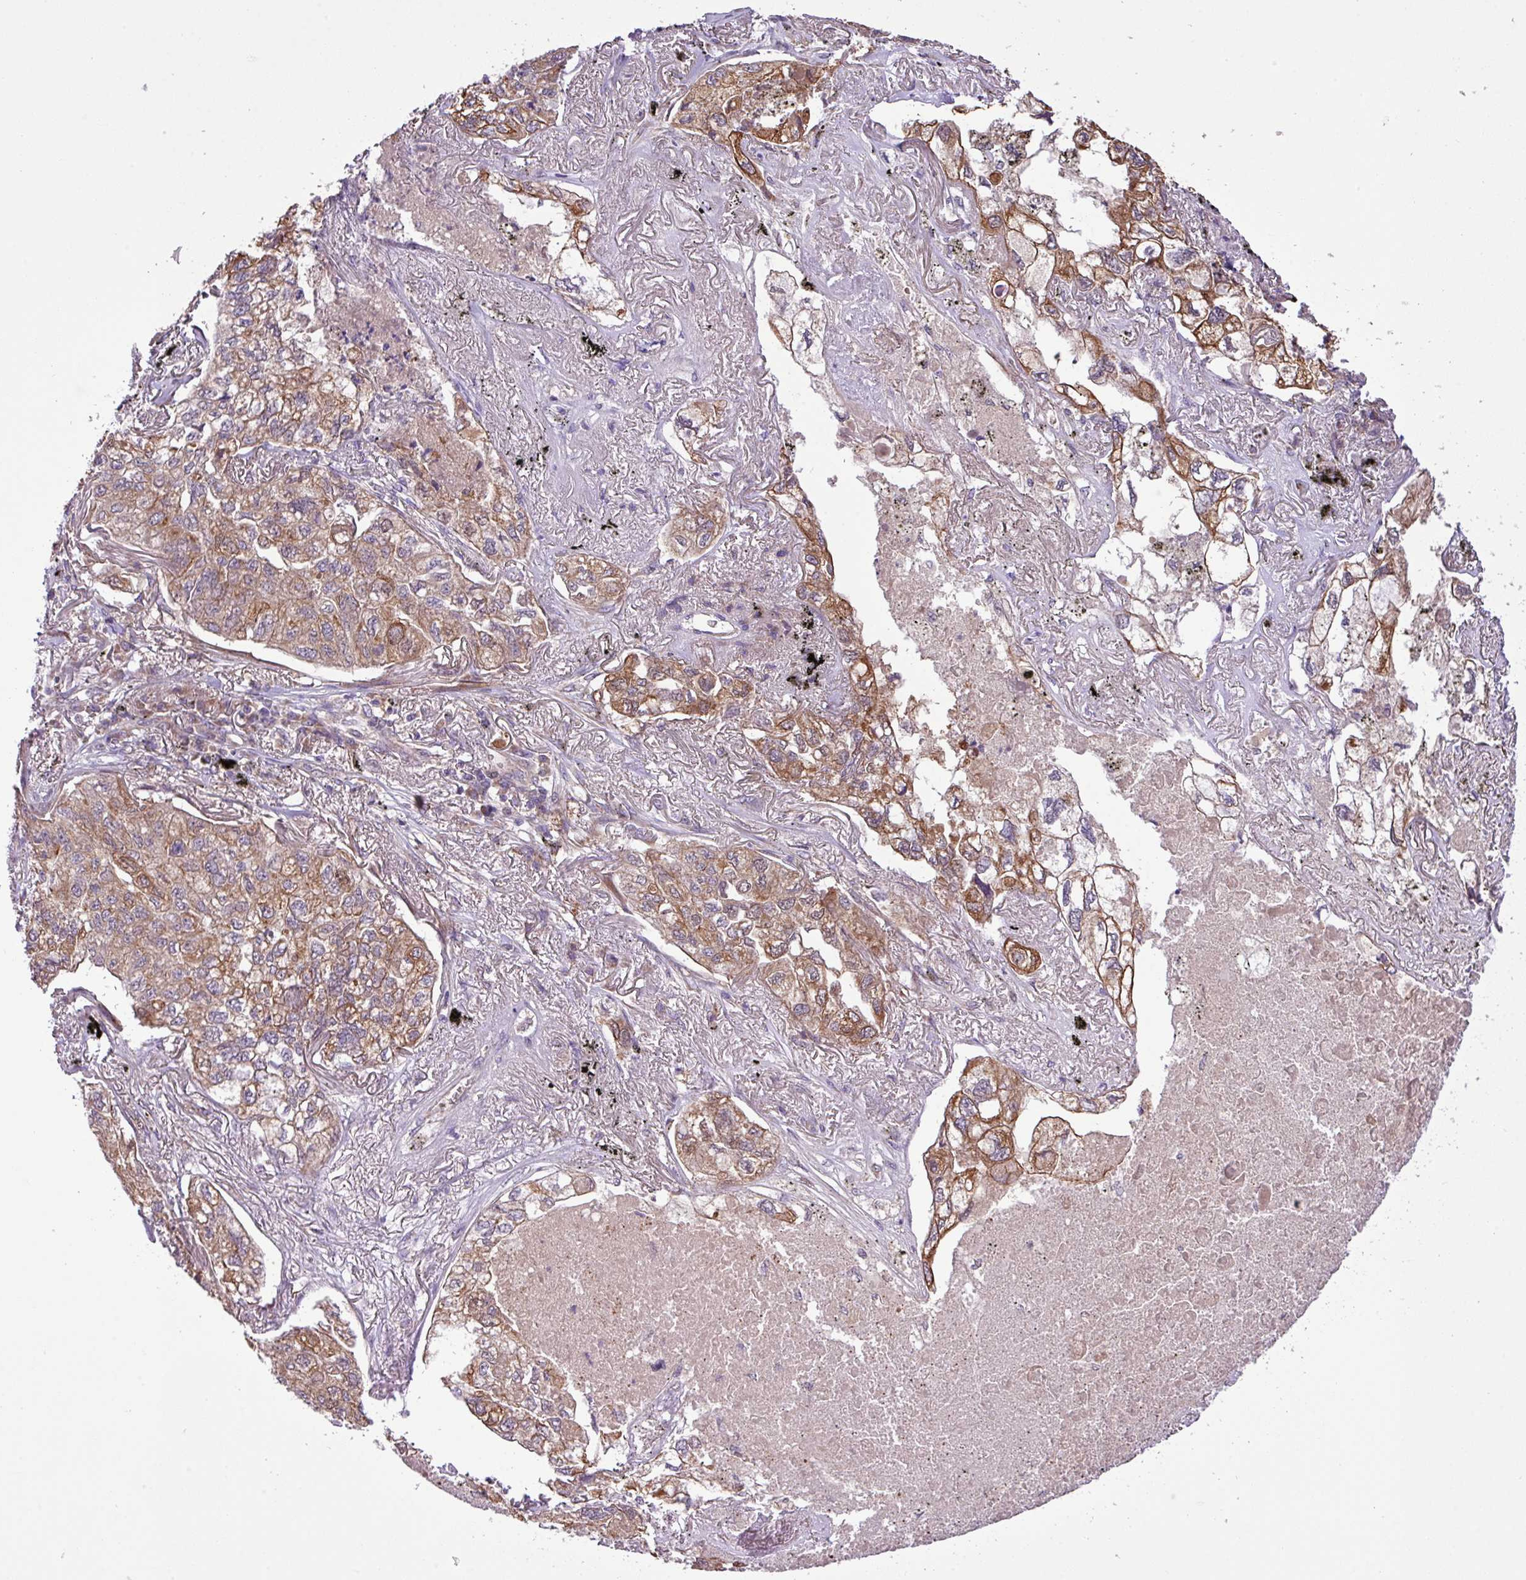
{"staining": {"intensity": "moderate", "quantity": ">75%", "location": "cytoplasmic/membranous"}, "tissue": "lung cancer", "cell_type": "Tumor cells", "image_type": "cancer", "snomed": [{"axis": "morphology", "description": "Adenocarcinoma, NOS"}, {"axis": "topography", "description": "Lung"}], "caption": "An image of human lung adenocarcinoma stained for a protein displays moderate cytoplasmic/membranous brown staining in tumor cells. (IHC, brightfield microscopy, high magnification).", "gene": "TIMM10B", "patient": {"sex": "male", "age": 65}}